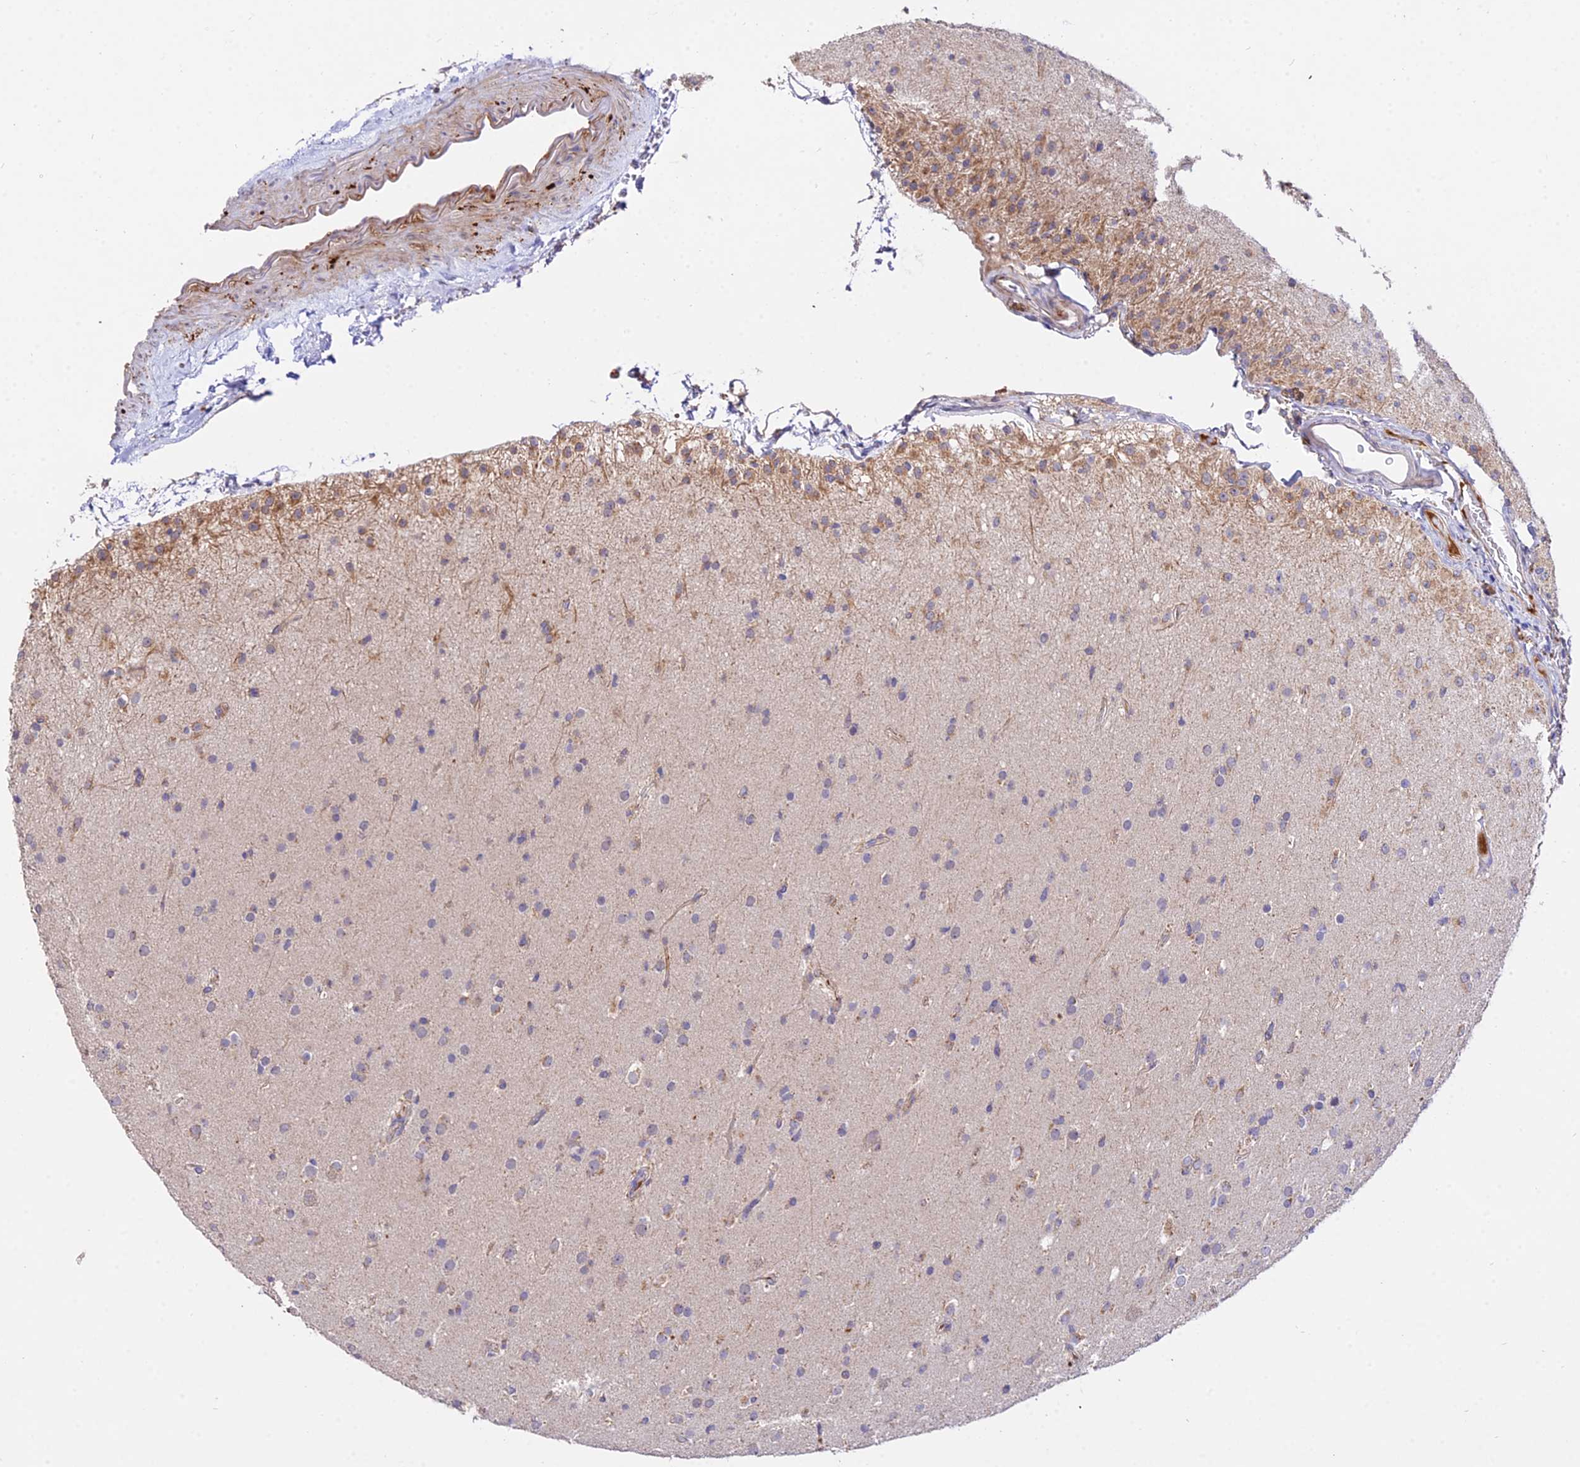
{"staining": {"intensity": "moderate", "quantity": "<25%", "location": "cytoplasmic/membranous"}, "tissue": "glioma", "cell_type": "Tumor cells", "image_type": "cancer", "snomed": [{"axis": "morphology", "description": "Glioma, malignant, Low grade"}, {"axis": "topography", "description": "Brain"}], "caption": "Protein analysis of glioma tissue reveals moderate cytoplasmic/membranous staining in about <25% of tumor cells. (IHC, brightfield microscopy, high magnification).", "gene": "WDR5B", "patient": {"sex": "male", "age": 65}}